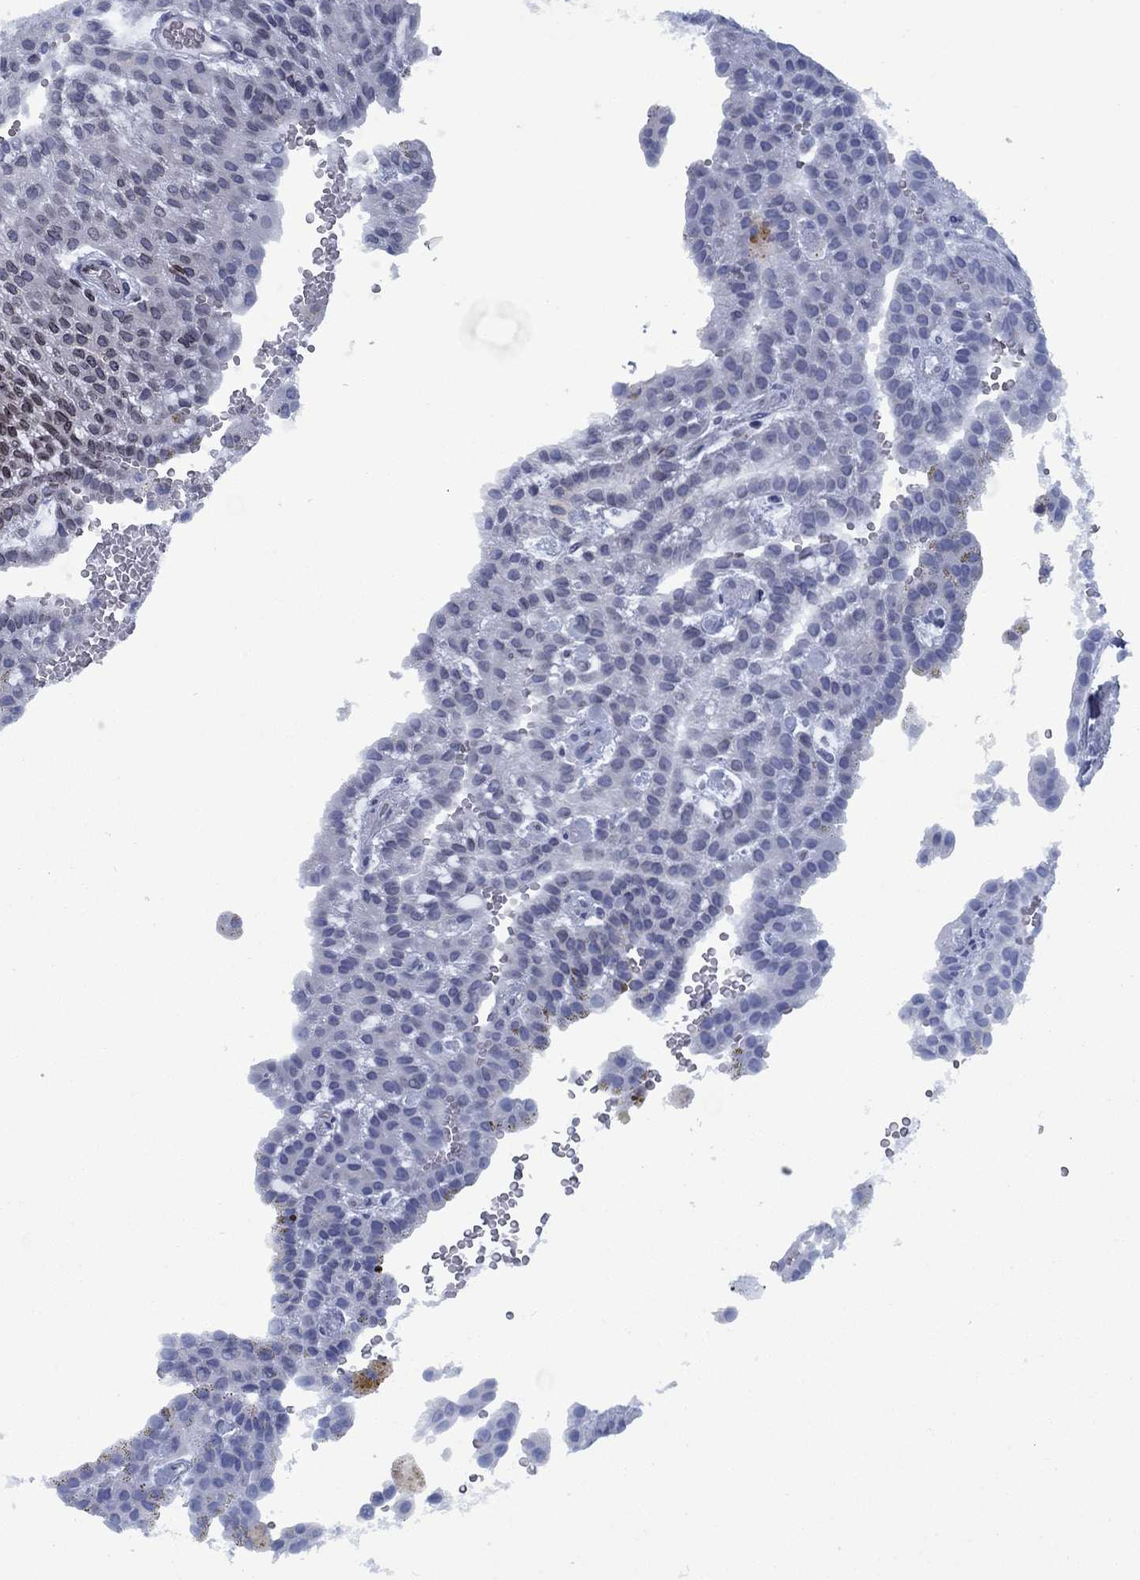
{"staining": {"intensity": "negative", "quantity": "none", "location": "none"}, "tissue": "renal cancer", "cell_type": "Tumor cells", "image_type": "cancer", "snomed": [{"axis": "morphology", "description": "Adenocarcinoma, NOS"}, {"axis": "topography", "description": "Kidney"}], "caption": "Immunohistochemical staining of renal adenocarcinoma demonstrates no significant positivity in tumor cells. The staining is performed using DAB (3,3'-diaminobenzidine) brown chromogen with nuclei counter-stained in using hematoxylin.", "gene": "SLA", "patient": {"sex": "male", "age": 63}}